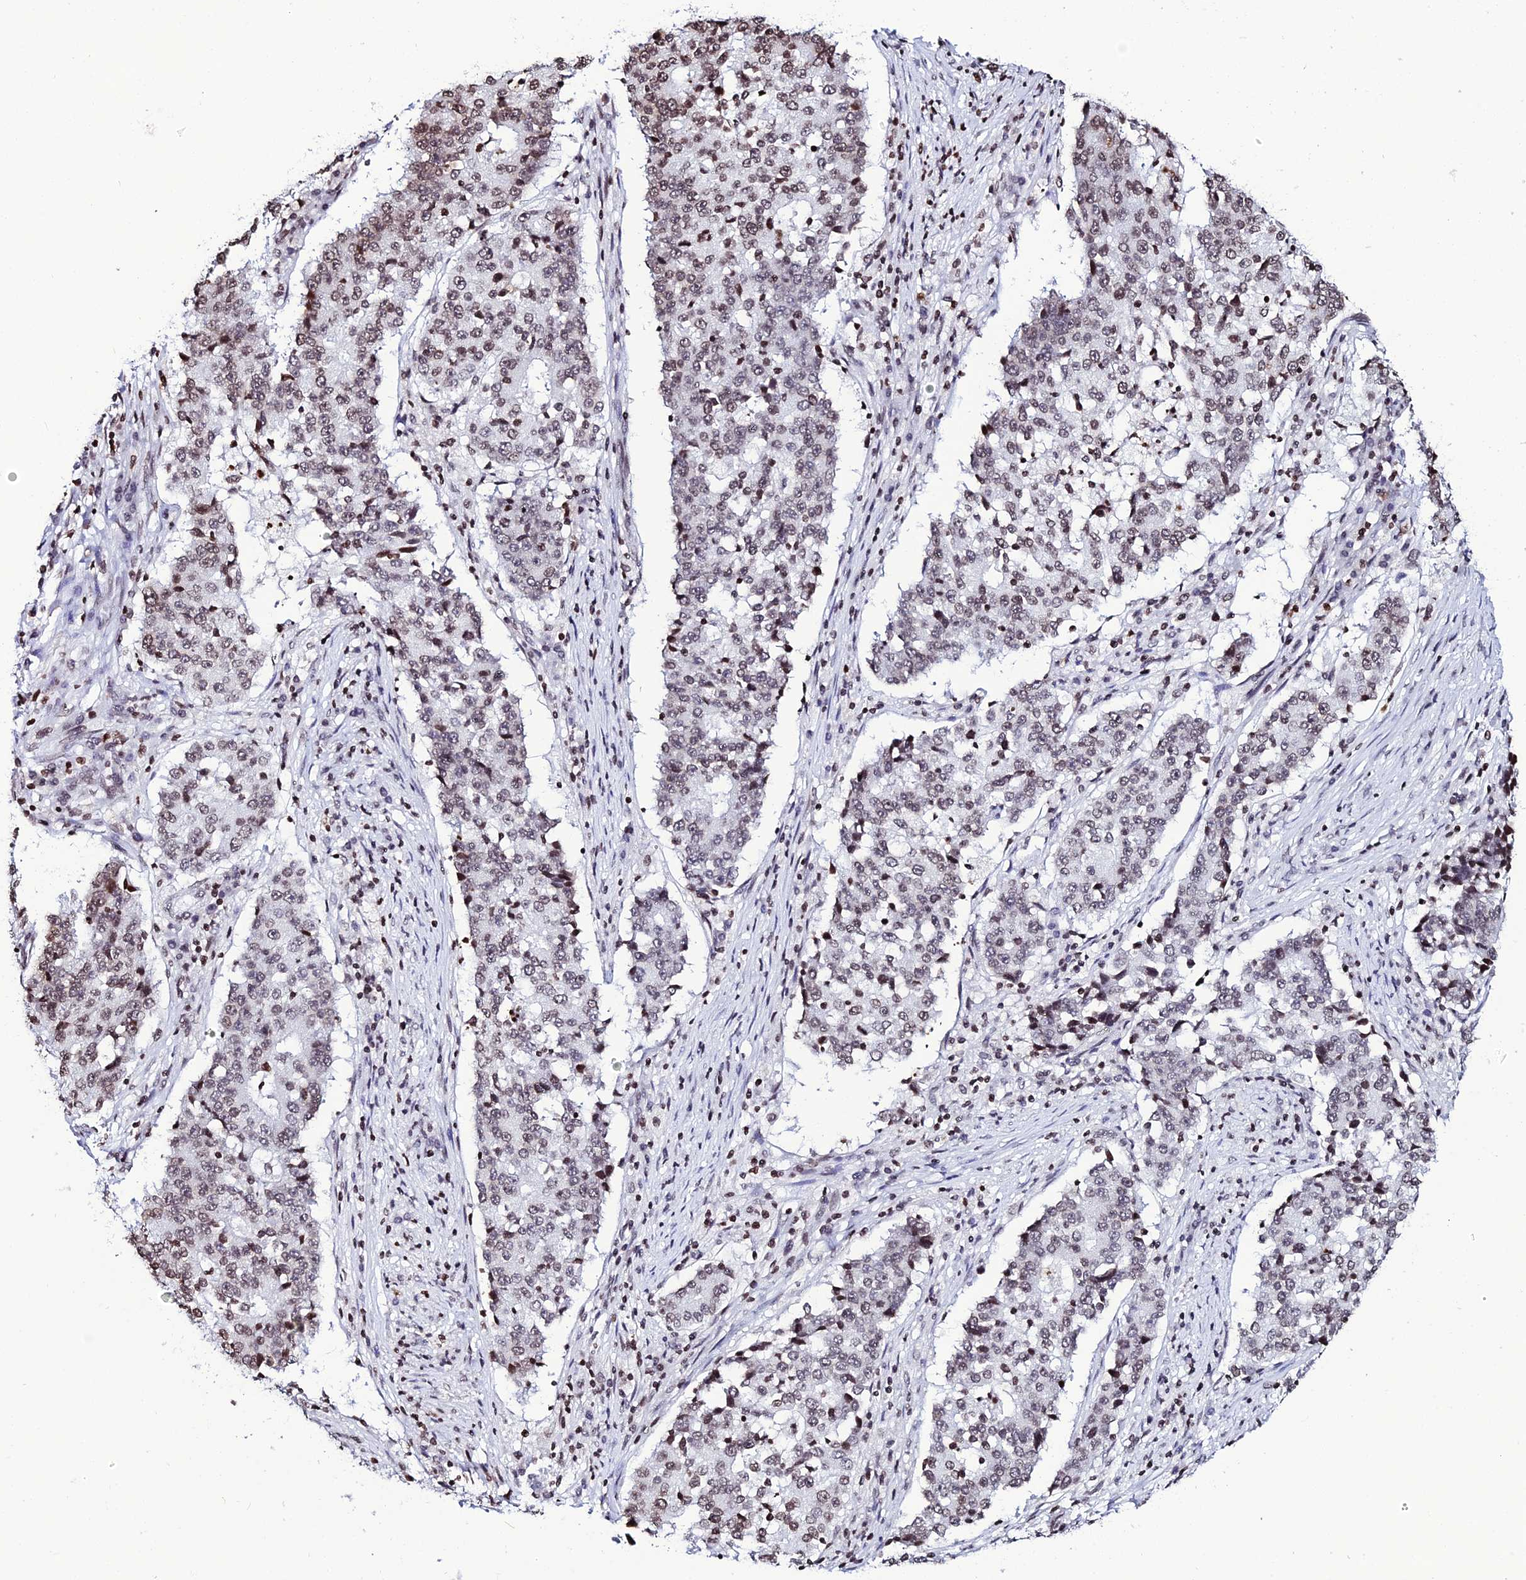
{"staining": {"intensity": "weak", "quantity": ">75%", "location": "nuclear"}, "tissue": "stomach cancer", "cell_type": "Tumor cells", "image_type": "cancer", "snomed": [{"axis": "morphology", "description": "Adenocarcinoma, NOS"}, {"axis": "topography", "description": "Stomach"}], "caption": "DAB immunohistochemical staining of human stomach cancer exhibits weak nuclear protein positivity in about >75% of tumor cells. Nuclei are stained in blue.", "gene": "MACROH2A2", "patient": {"sex": "male", "age": 59}}